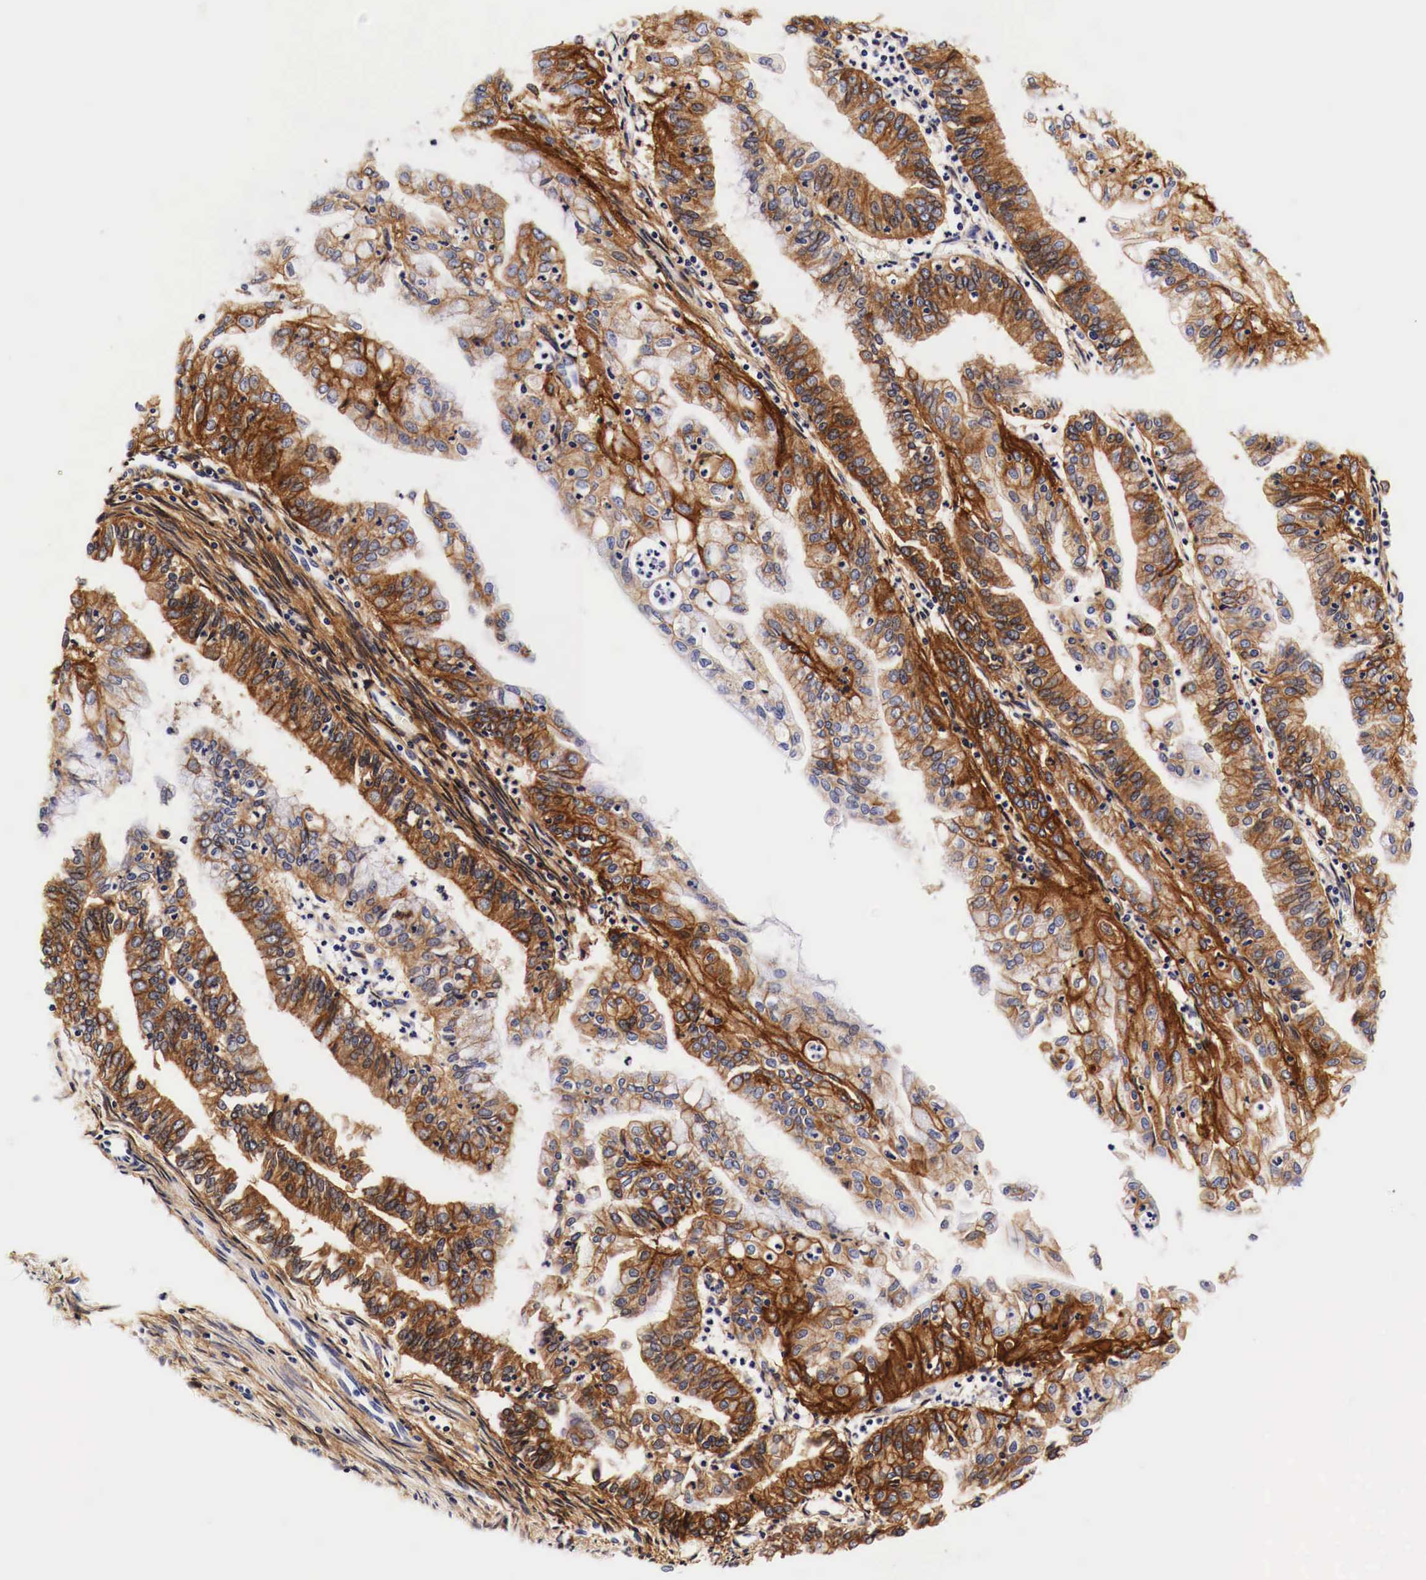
{"staining": {"intensity": "strong", "quantity": ">75%", "location": "cytoplasmic/membranous"}, "tissue": "endometrial cancer", "cell_type": "Tumor cells", "image_type": "cancer", "snomed": [{"axis": "morphology", "description": "Adenocarcinoma, NOS"}, {"axis": "topography", "description": "Endometrium"}], "caption": "IHC of human endometrial adenocarcinoma displays high levels of strong cytoplasmic/membranous expression in about >75% of tumor cells.", "gene": "EGFR", "patient": {"sex": "female", "age": 75}}